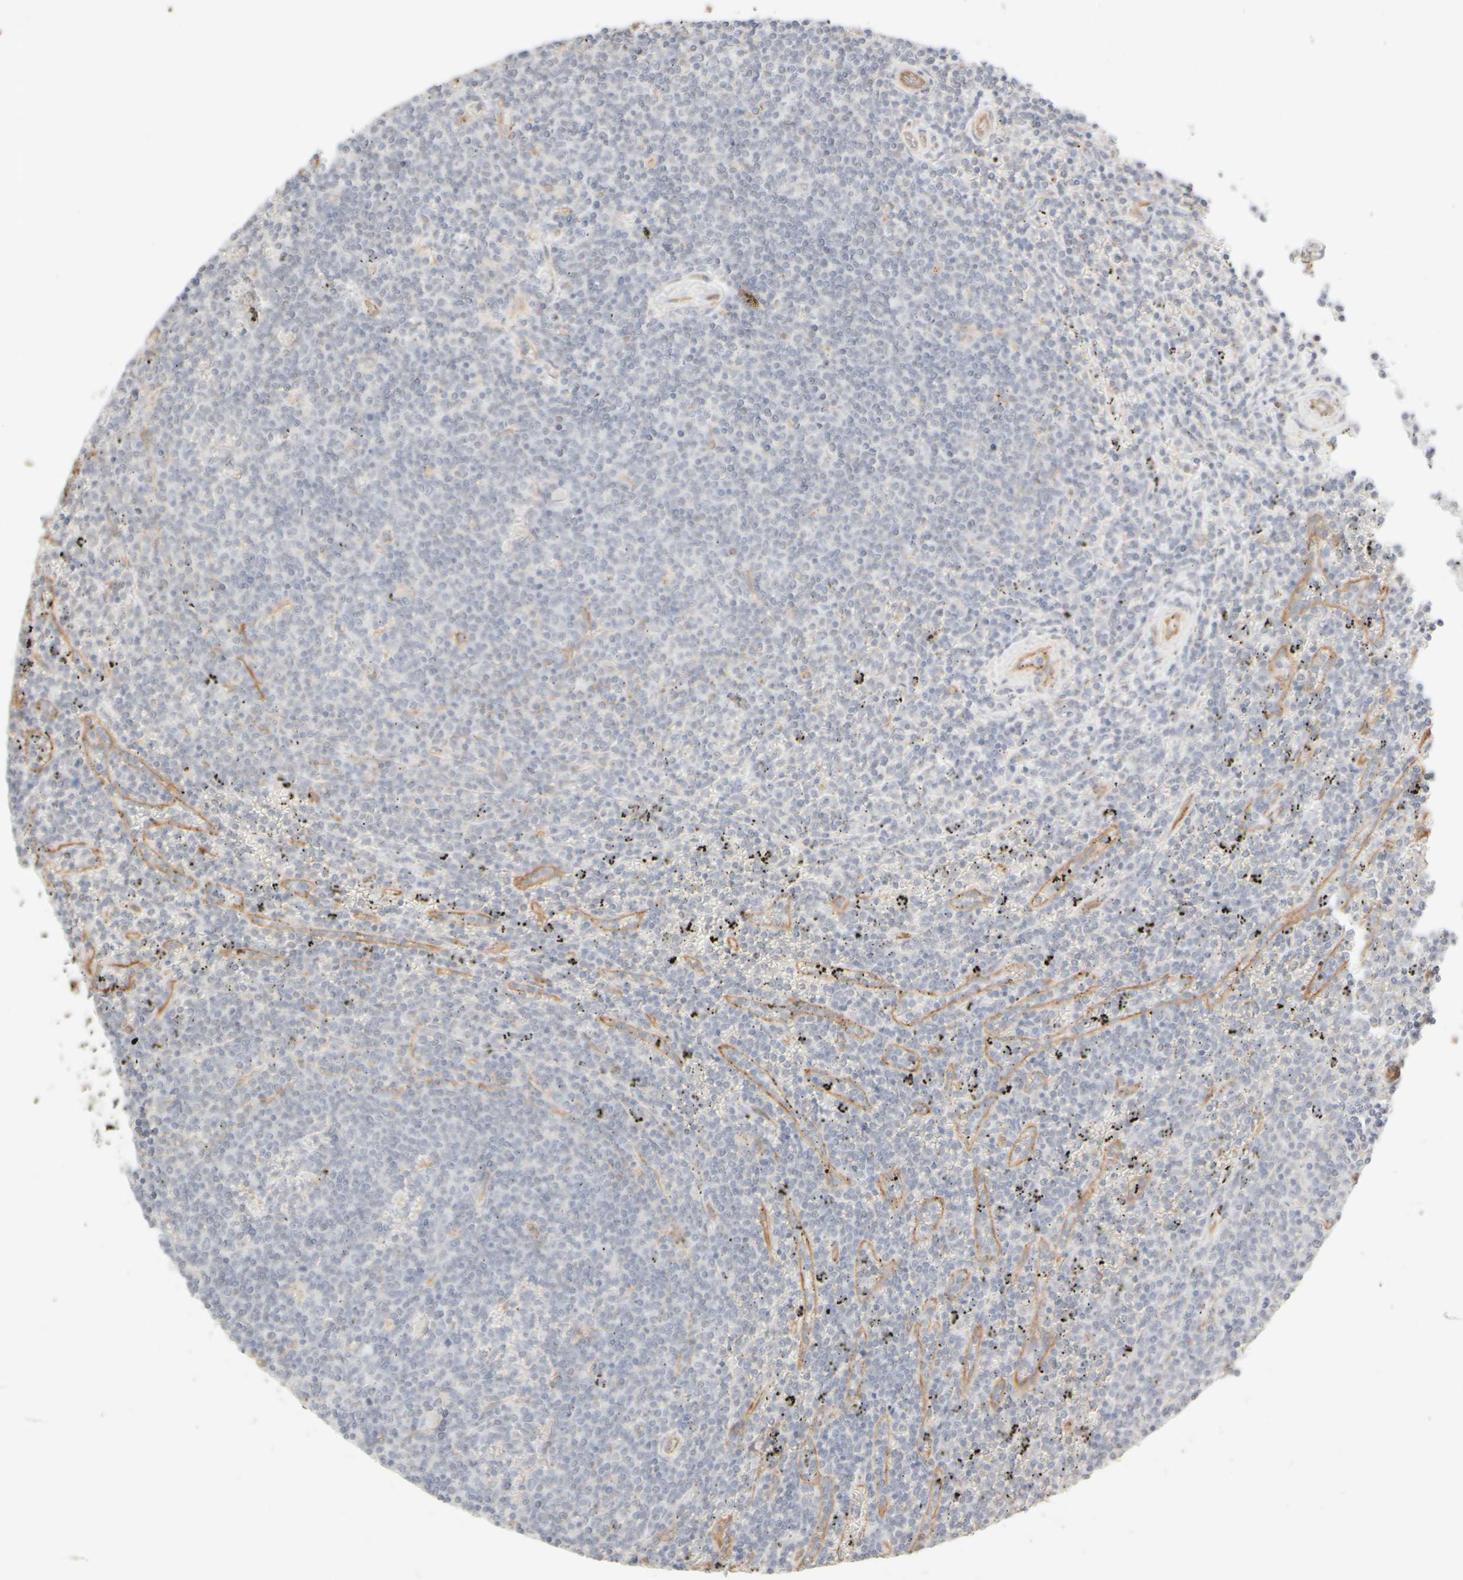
{"staining": {"intensity": "negative", "quantity": "none", "location": "none"}, "tissue": "lymphoma", "cell_type": "Tumor cells", "image_type": "cancer", "snomed": [{"axis": "morphology", "description": "Malignant lymphoma, non-Hodgkin's type, Low grade"}, {"axis": "topography", "description": "Spleen"}], "caption": "Malignant lymphoma, non-Hodgkin's type (low-grade) was stained to show a protein in brown. There is no significant positivity in tumor cells.", "gene": "KRT15", "patient": {"sex": "female", "age": 50}}